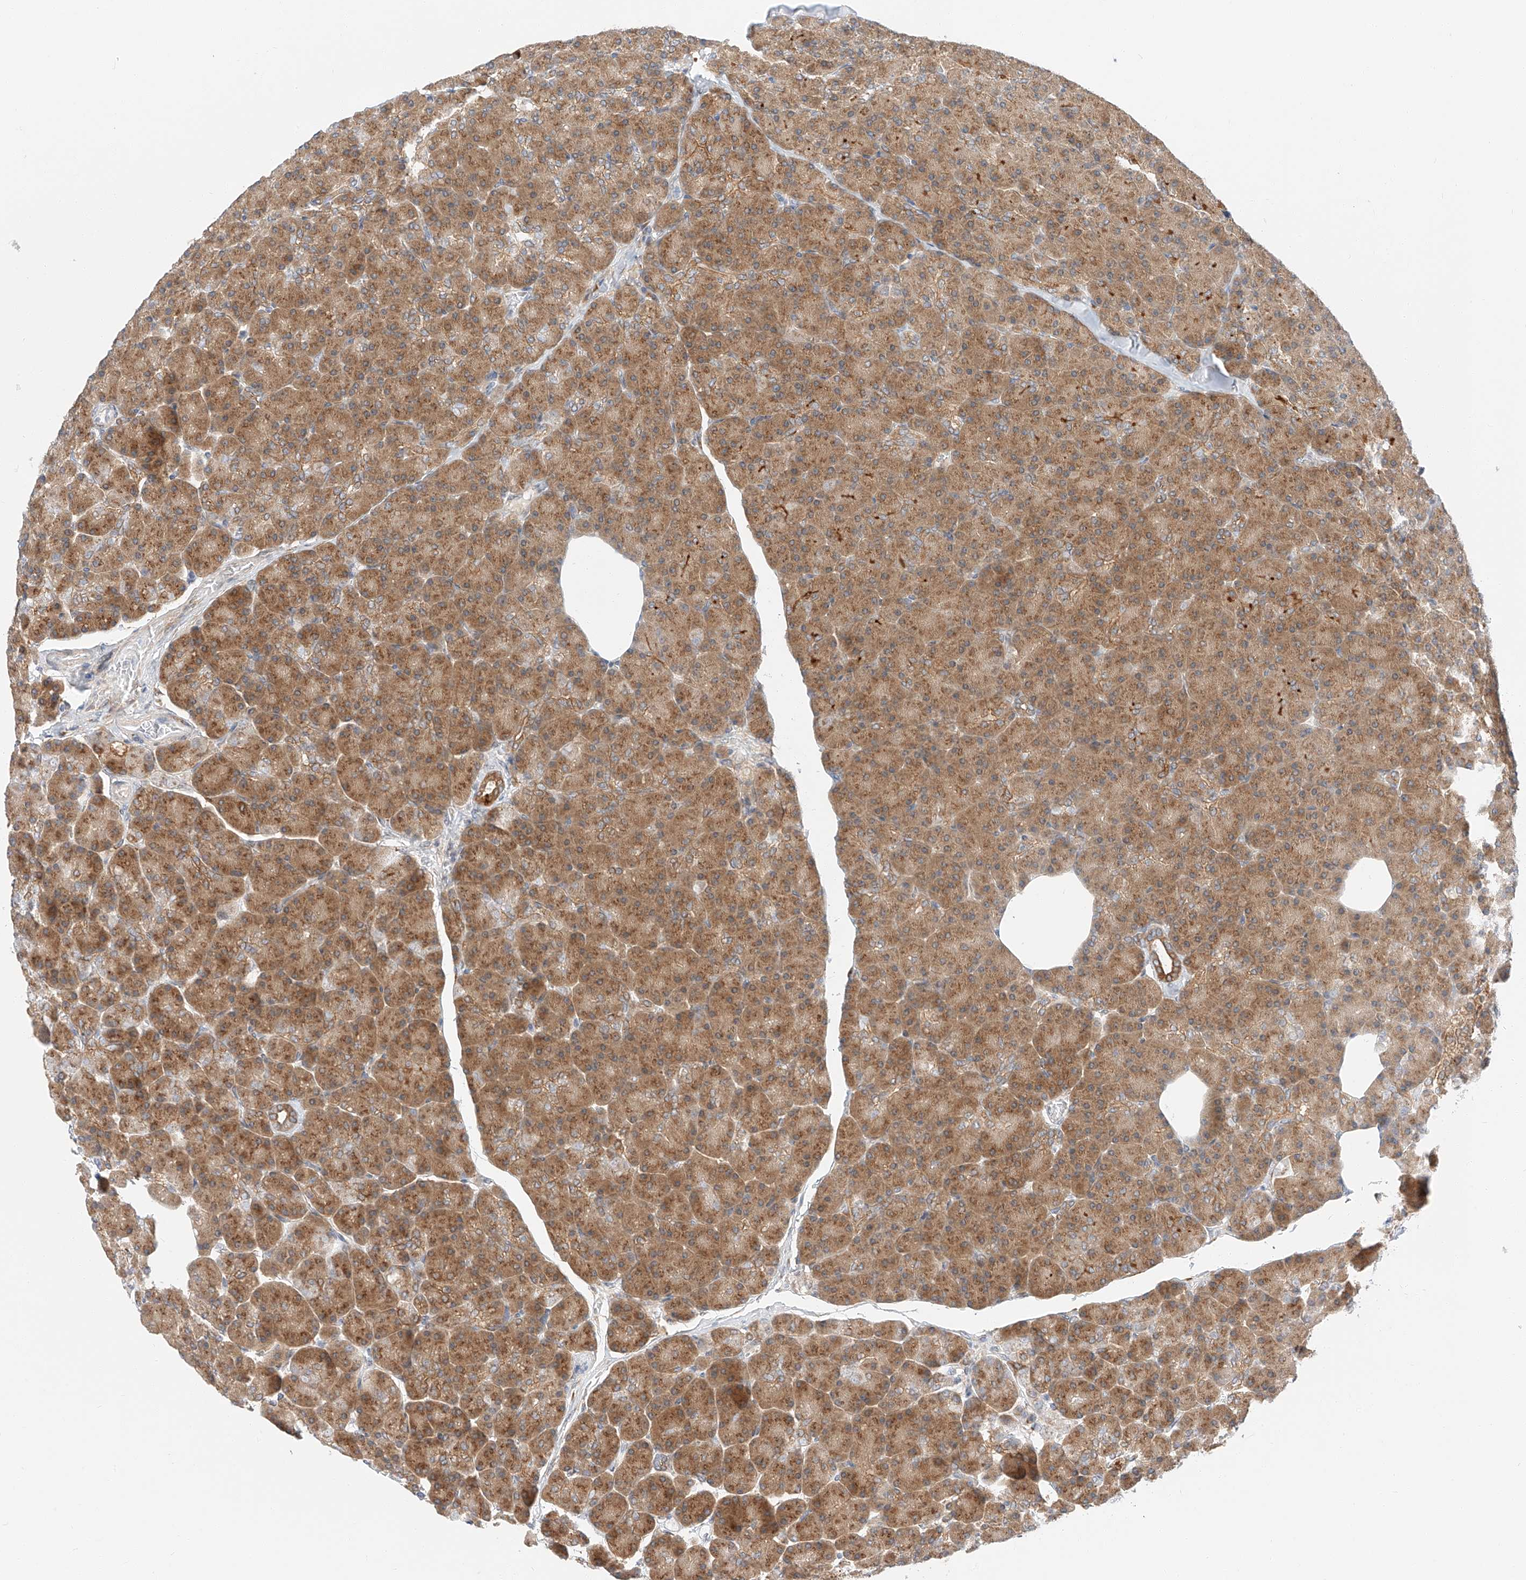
{"staining": {"intensity": "moderate", "quantity": ">75%", "location": "cytoplasmic/membranous"}, "tissue": "pancreas", "cell_type": "Exocrine glandular cells", "image_type": "normal", "snomed": [{"axis": "morphology", "description": "Normal tissue, NOS"}, {"axis": "topography", "description": "Pancreas"}], "caption": "A high-resolution image shows immunohistochemistry staining of normal pancreas, which demonstrates moderate cytoplasmic/membranous expression in about >75% of exocrine glandular cells. The protein is shown in brown color, while the nuclei are stained blue.", "gene": "CARMIL1", "patient": {"sex": "female", "age": 43}}